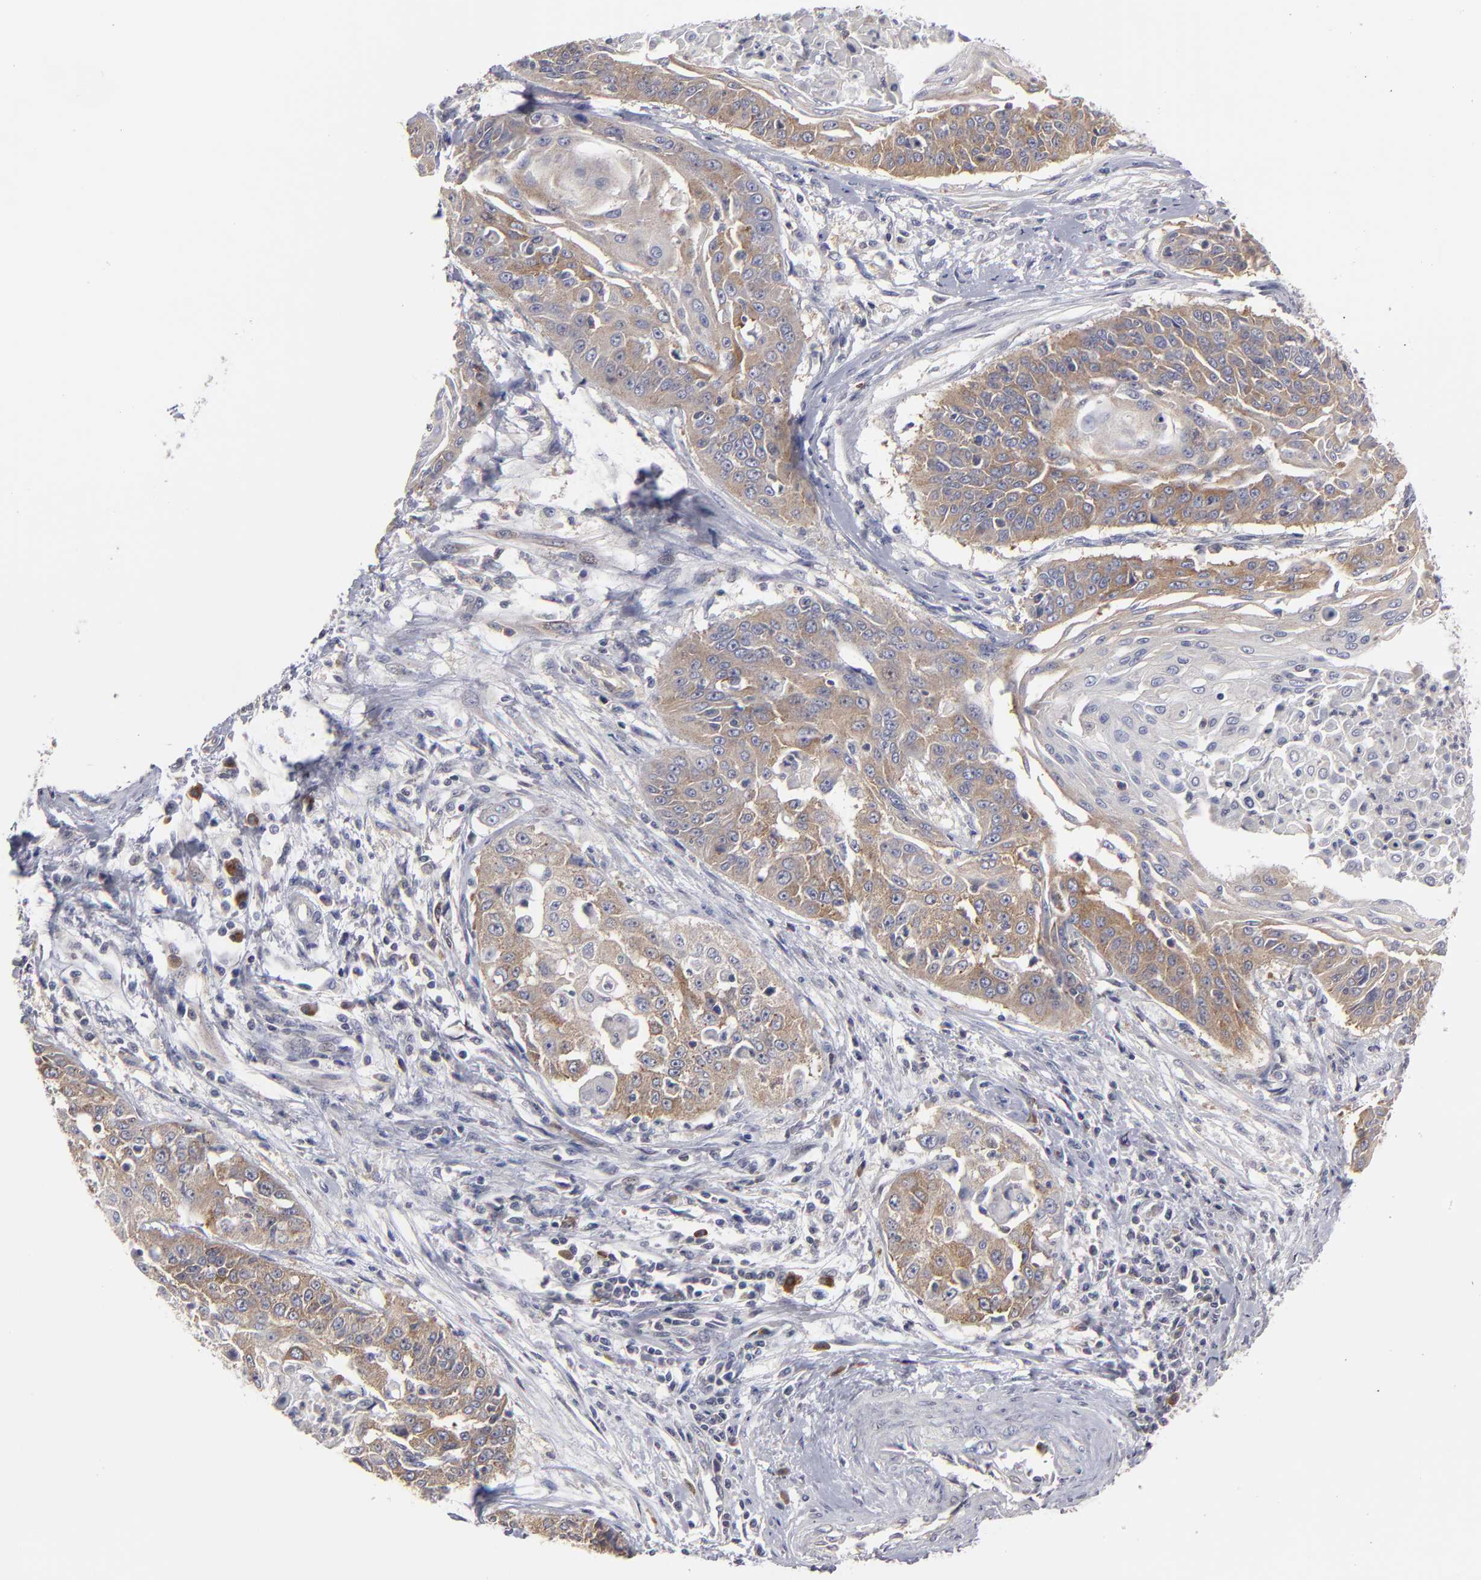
{"staining": {"intensity": "moderate", "quantity": ">75%", "location": "cytoplasmic/membranous"}, "tissue": "cervical cancer", "cell_type": "Tumor cells", "image_type": "cancer", "snomed": [{"axis": "morphology", "description": "Squamous cell carcinoma, NOS"}, {"axis": "topography", "description": "Cervix"}], "caption": "Moderate cytoplasmic/membranous protein staining is identified in approximately >75% of tumor cells in cervical cancer.", "gene": "CEP97", "patient": {"sex": "female", "age": 64}}